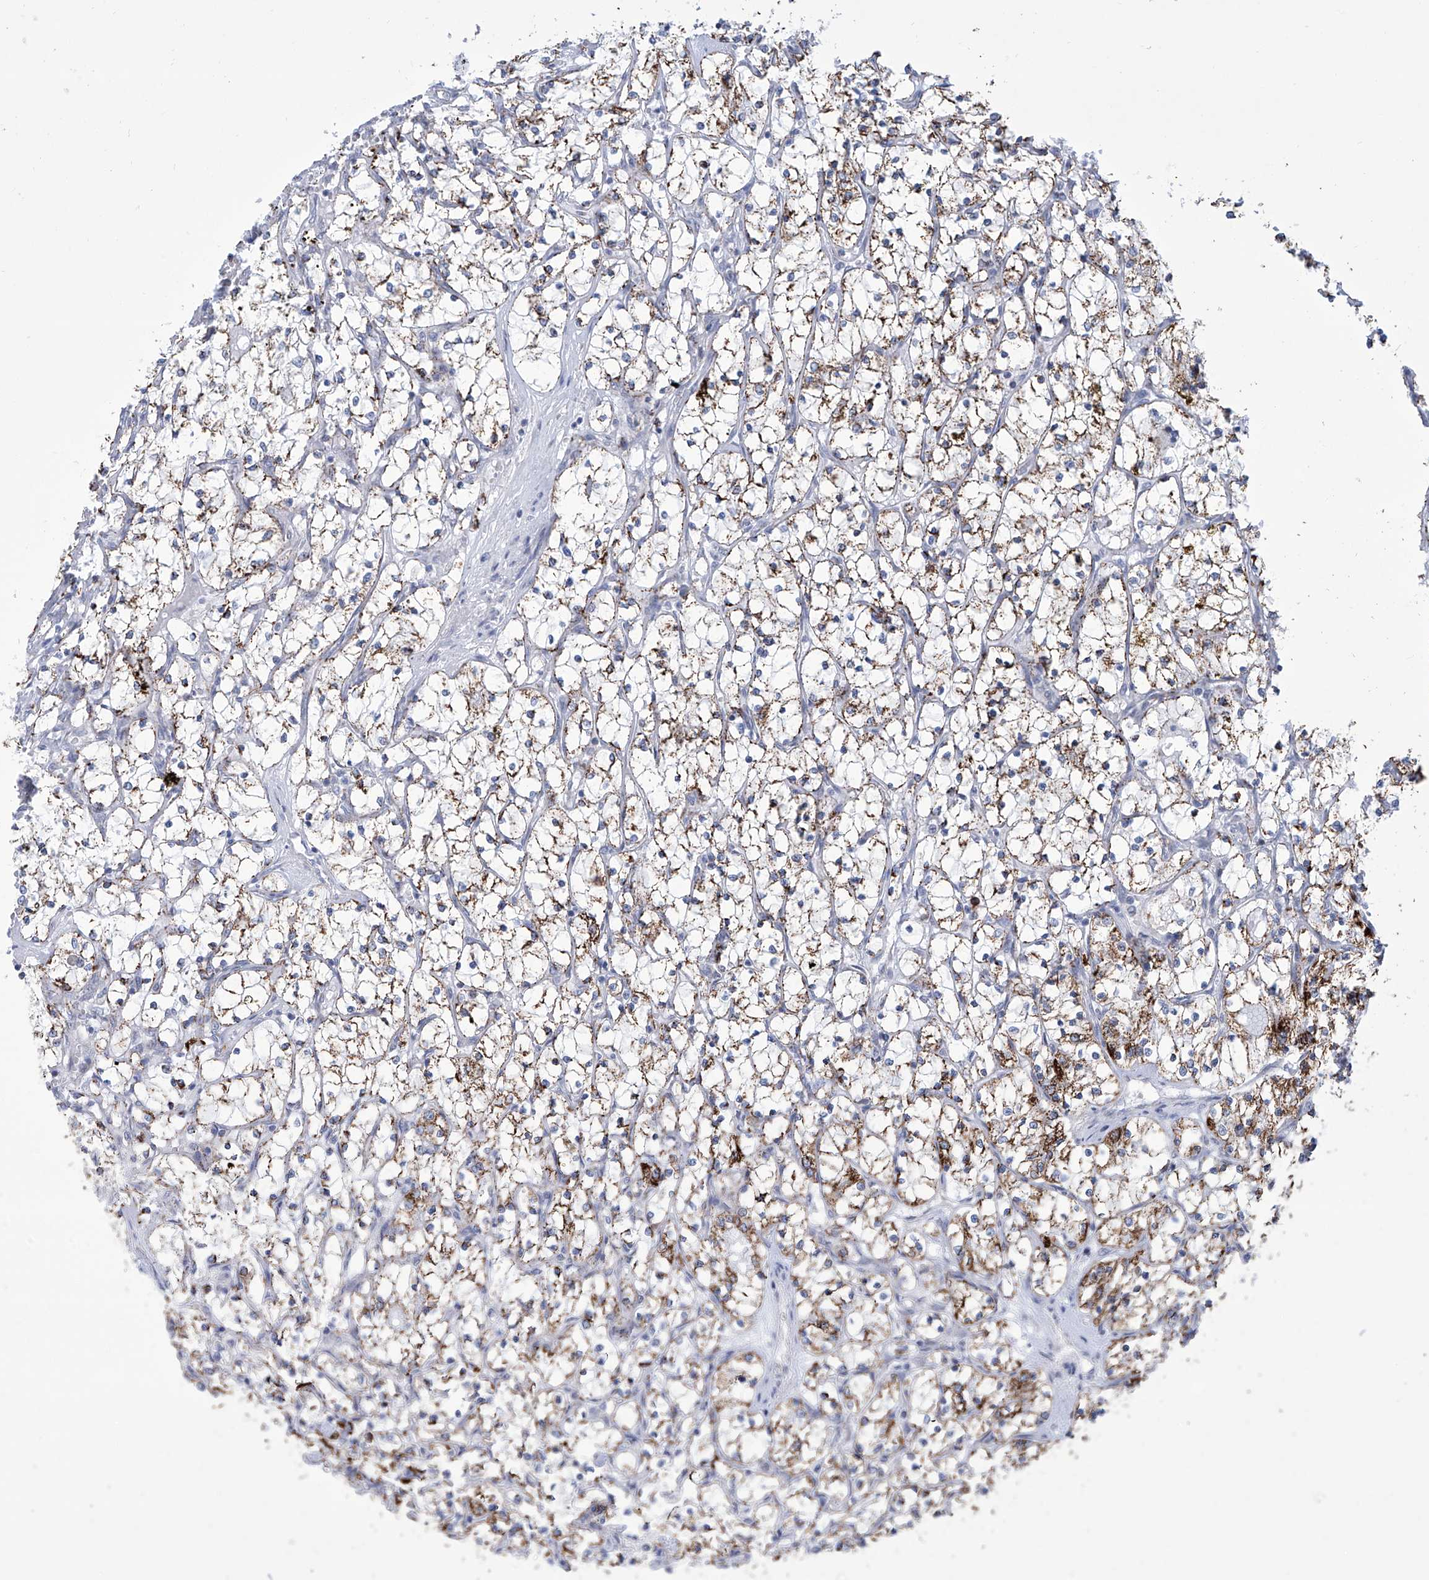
{"staining": {"intensity": "strong", "quantity": "25%-75%", "location": "cytoplasmic/membranous"}, "tissue": "renal cancer", "cell_type": "Tumor cells", "image_type": "cancer", "snomed": [{"axis": "morphology", "description": "Adenocarcinoma, NOS"}, {"axis": "topography", "description": "Kidney"}], "caption": "A brown stain shows strong cytoplasmic/membranous staining of a protein in human renal cancer tumor cells.", "gene": "ALDH6A1", "patient": {"sex": "female", "age": 69}}